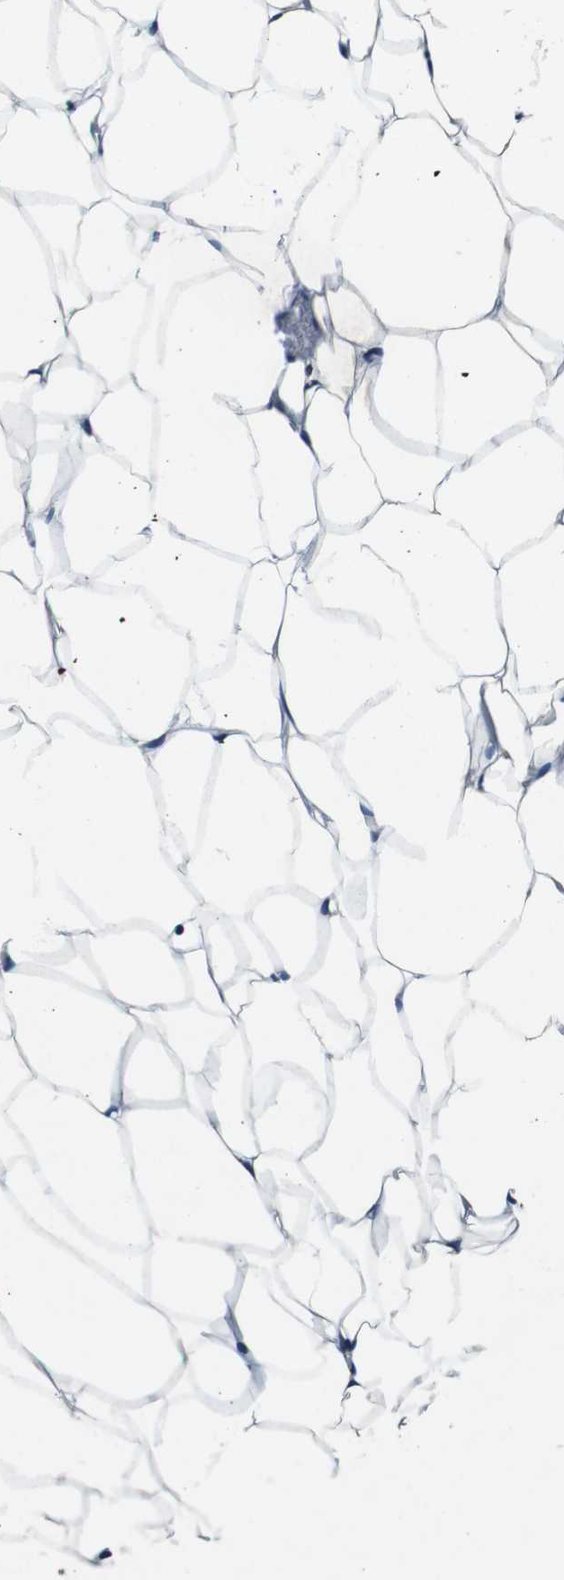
{"staining": {"intensity": "moderate", "quantity": ">75%", "location": "cytoplasmic/membranous"}, "tissue": "adipose tissue", "cell_type": "Adipocytes", "image_type": "normal", "snomed": [{"axis": "morphology", "description": "Normal tissue, NOS"}, {"axis": "topography", "description": "Breast"}, {"axis": "topography", "description": "Adipose tissue"}], "caption": "This is a photomicrograph of immunohistochemistry staining of normal adipose tissue, which shows moderate staining in the cytoplasmic/membranous of adipocytes.", "gene": "GJE1", "patient": {"sex": "female", "age": 25}}